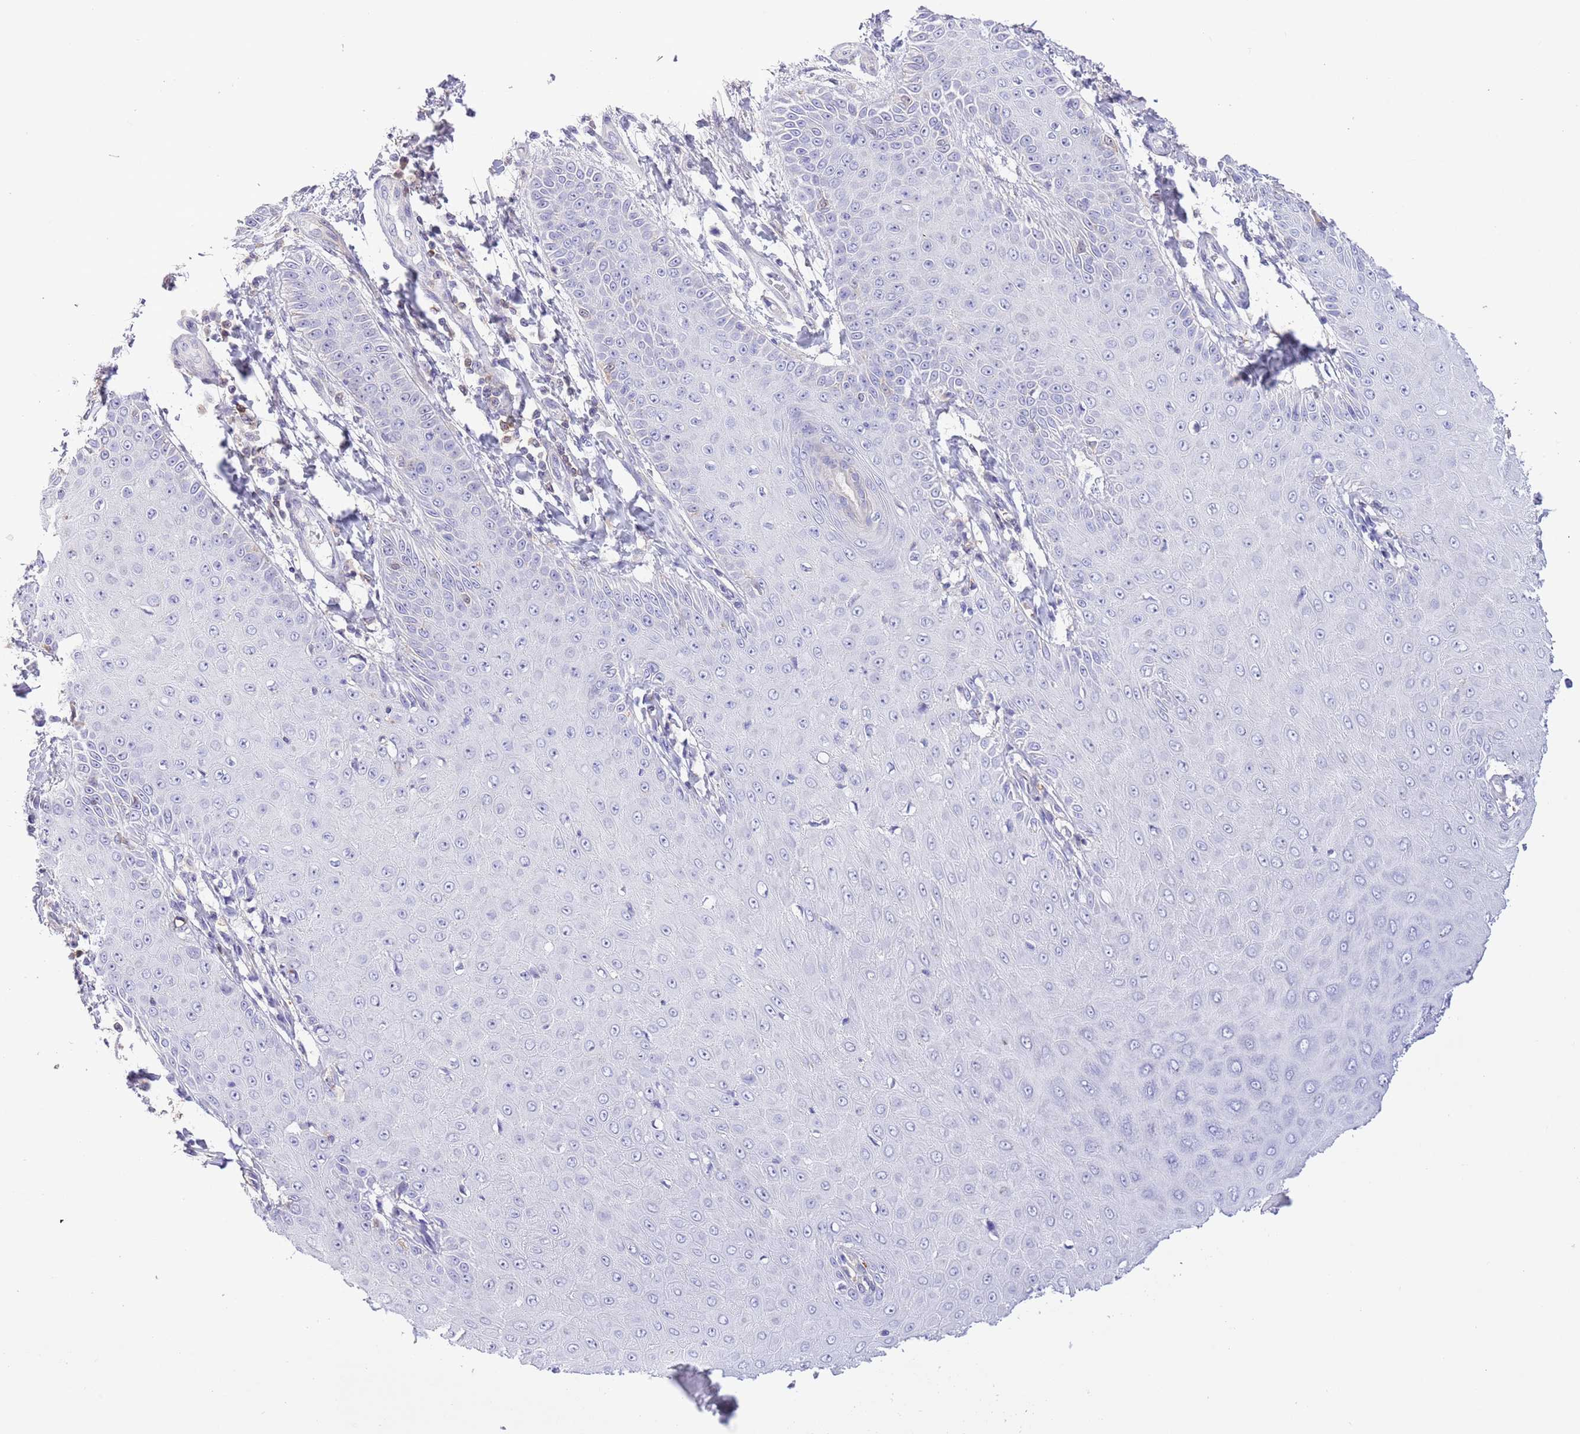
{"staining": {"intensity": "negative", "quantity": "none", "location": "none"}, "tissue": "skin cancer", "cell_type": "Tumor cells", "image_type": "cancer", "snomed": [{"axis": "morphology", "description": "Squamous cell carcinoma, NOS"}, {"axis": "topography", "description": "Skin"}], "caption": "Skin squamous cell carcinoma stained for a protein using IHC demonstrates no positivity tumor cells.", "gene": "PRR32", "patient": {"sex": "male", "age": 70}}